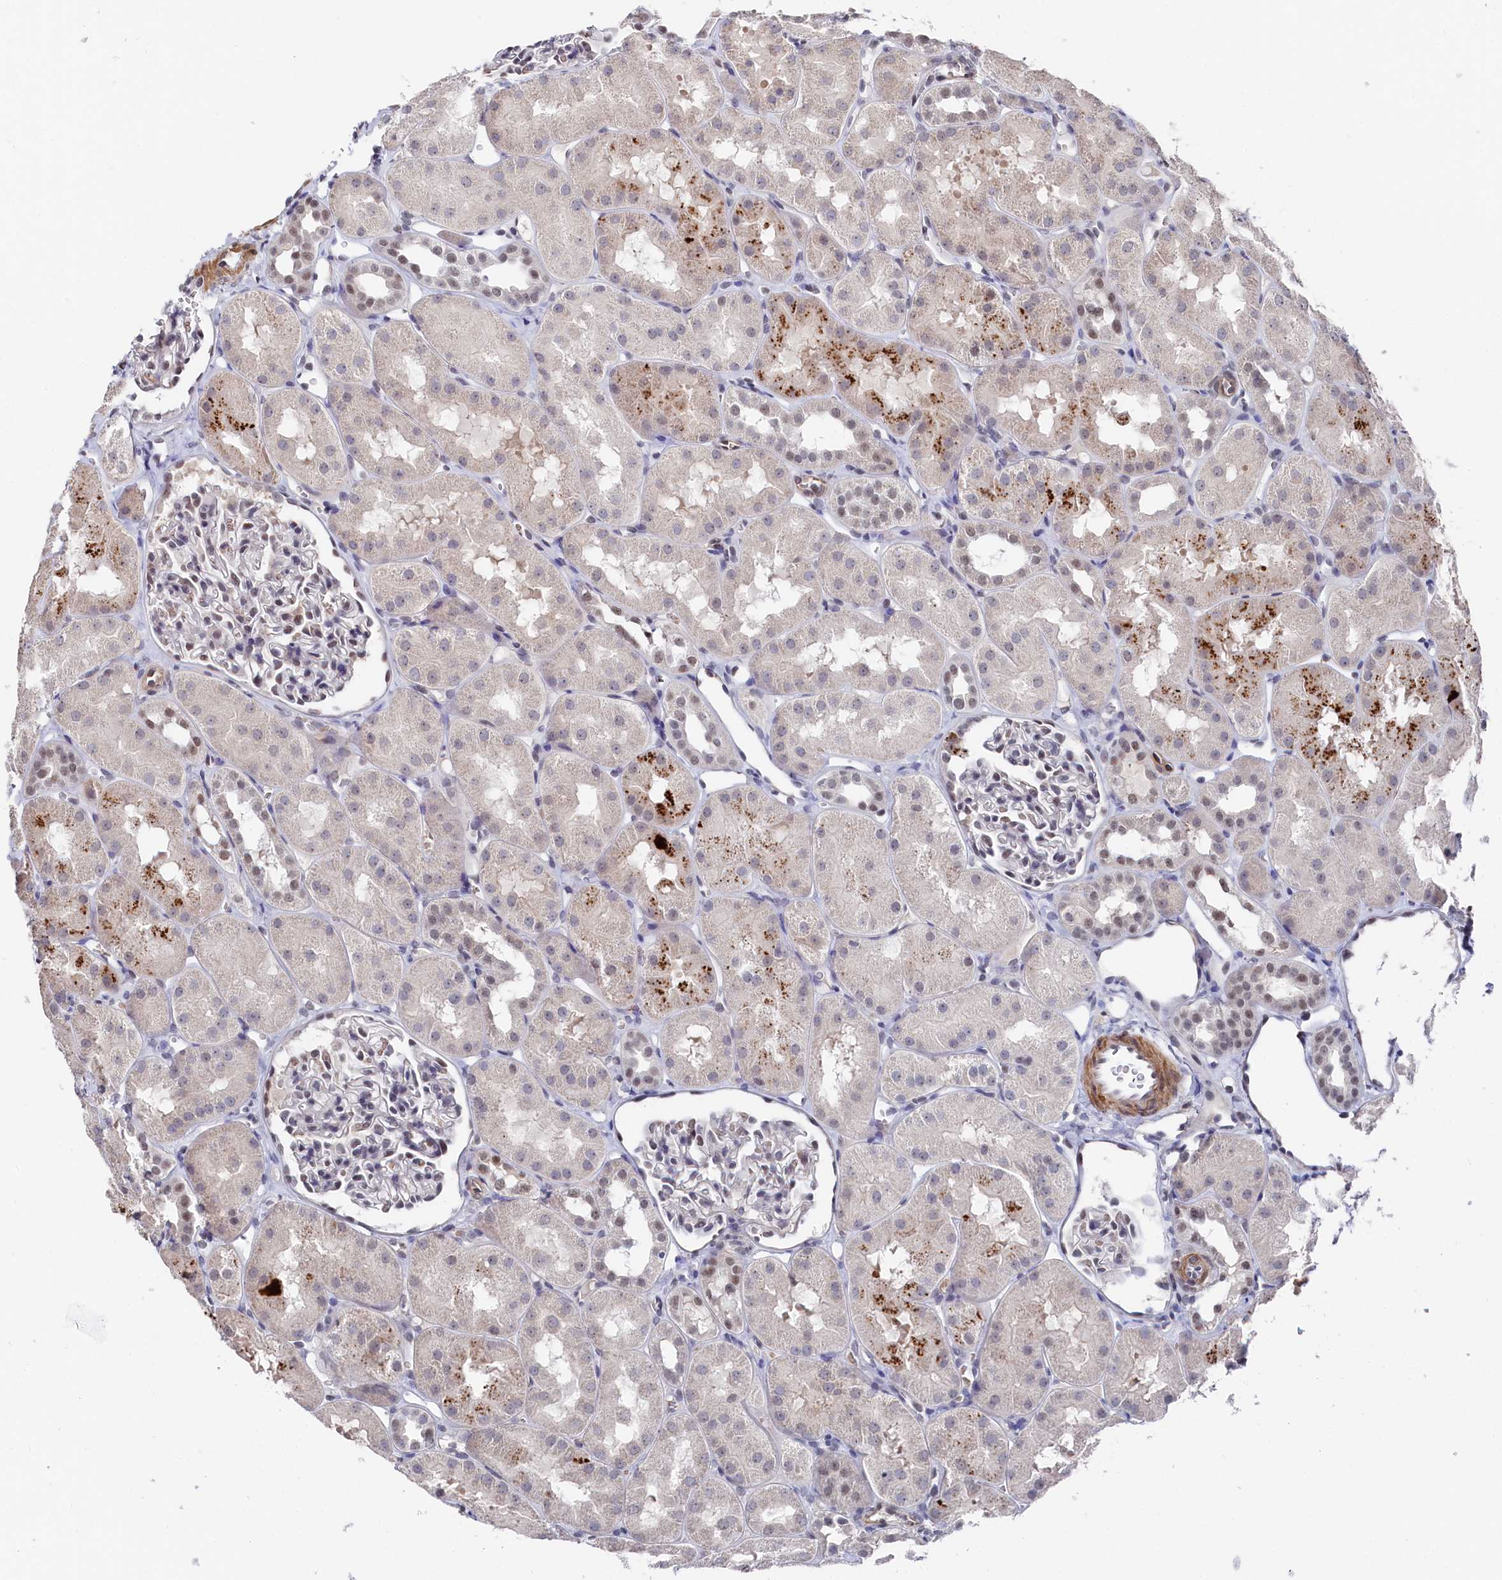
{"staining": {"intensity": "weak", "quantity": "<25%", "location": "nuclear"}, "tissue": "kidney", "cell_type": "Cells in glomeruli", "image_type": "normal", "snomed": [{"axis": "morphology", "description": "Normal tissue, NOS"}, {"axis": "topography", "description": "Kidney"}, {"axis": "topography", "description": "Urinary bladder"}], "caption": "Immunohistochemistry (IHC) histopathology image of normal kidney stained for a protein (brown), which demonstrates no staining in cells in glomeruli.", "gene": "TIGD4", "patient": {"sex": "male", "age": 16}}